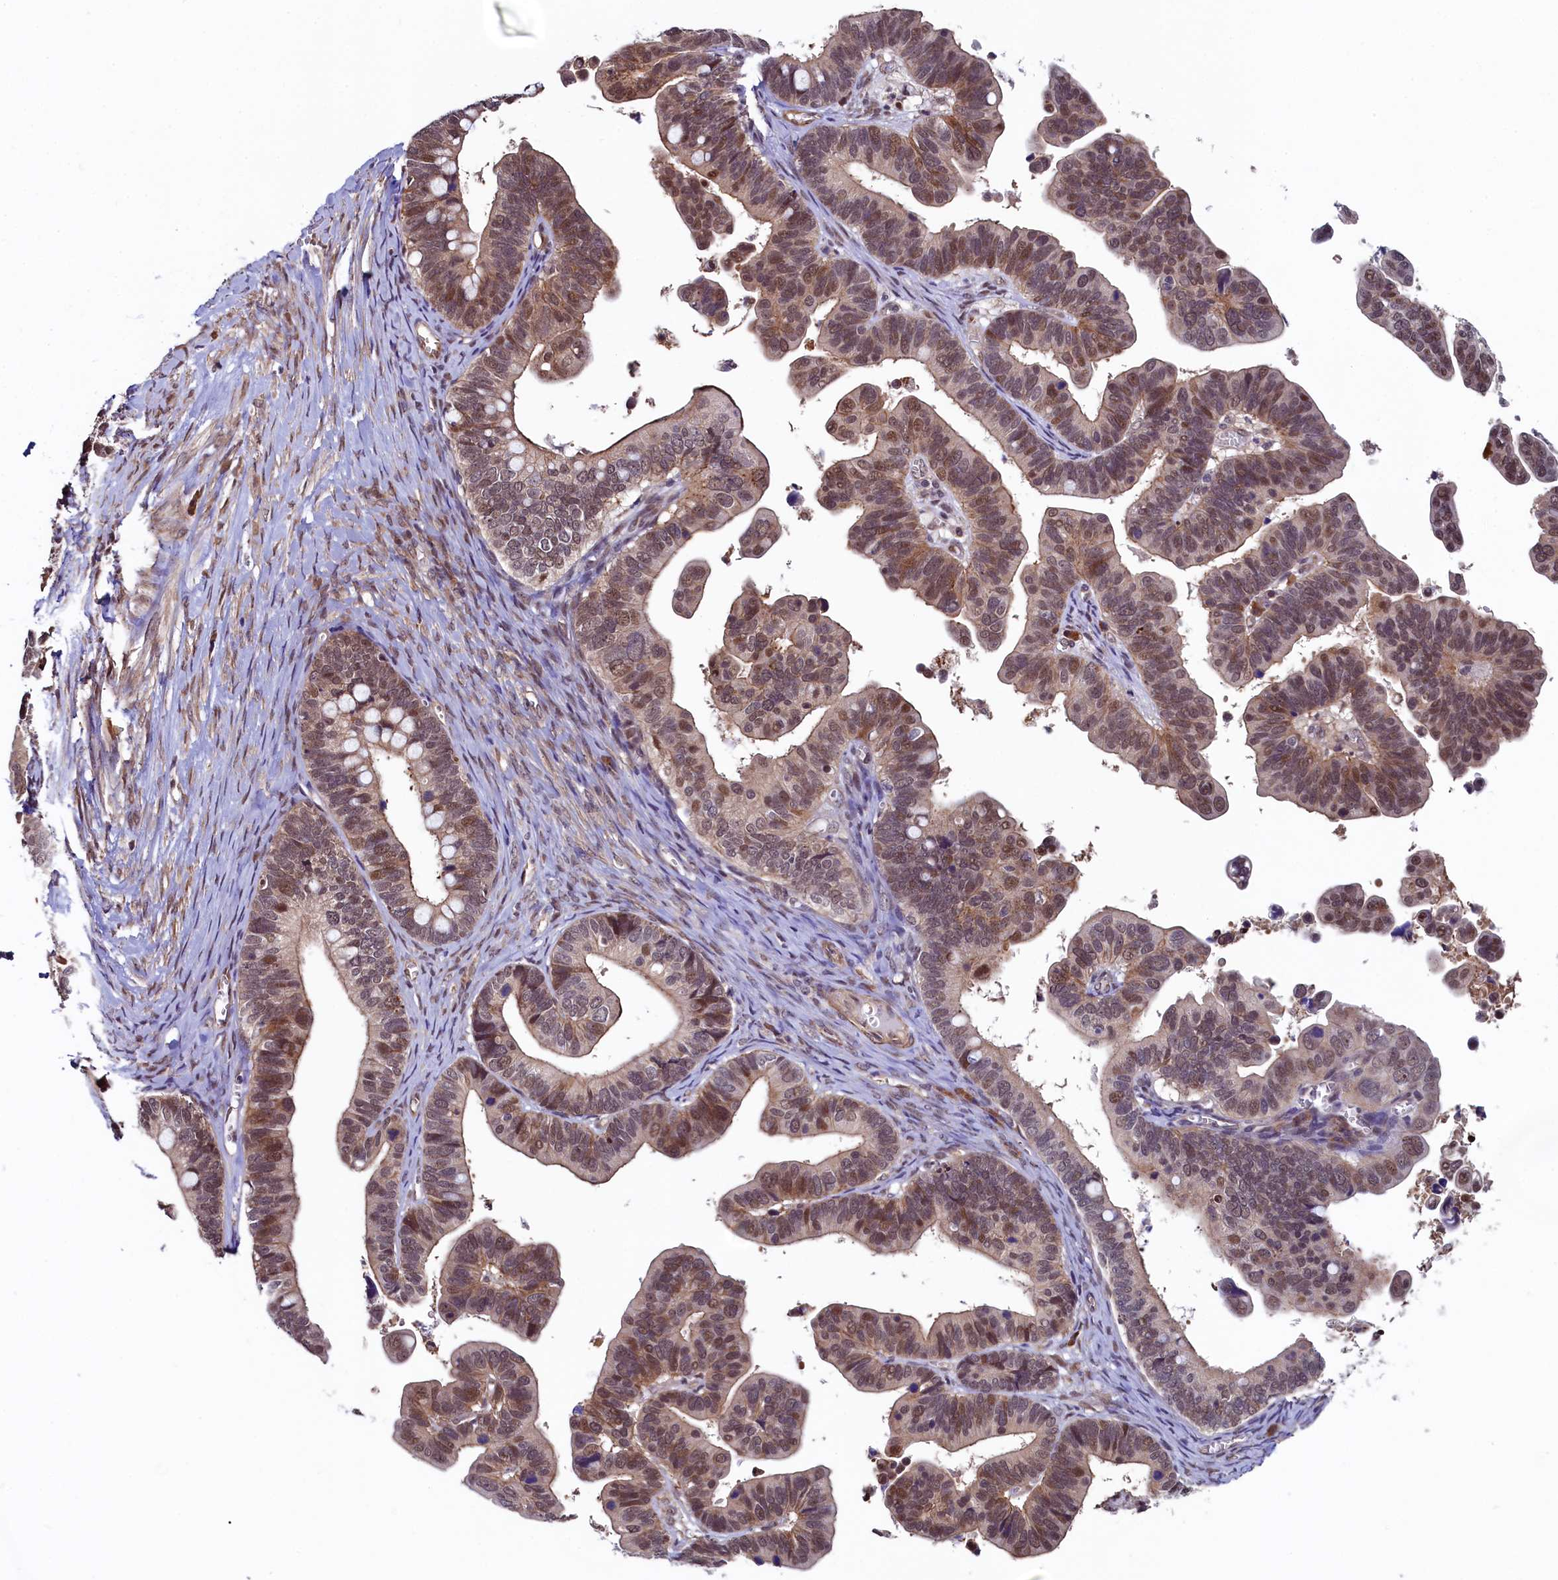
{"staining": {"intensity": "moderate", "quantity": ">75%", "location": "nuclear"}, "tissue": "ovarian cancer", "cell_type": "Tumor cells", "image_type": "cancer", "snomed": [{"axis": "morphology", "description": "Cystadenocarcinoma, serous, NOS"}, {"axis": "topography", "description": "Ovary"}], "caption": "Protein analysis of ovarian cancer tissue displays moderate nuclear staining in approximately >75% of tumor cells.", "gene": "LEO1", "patient": {"sex": "female", "age": 56}}